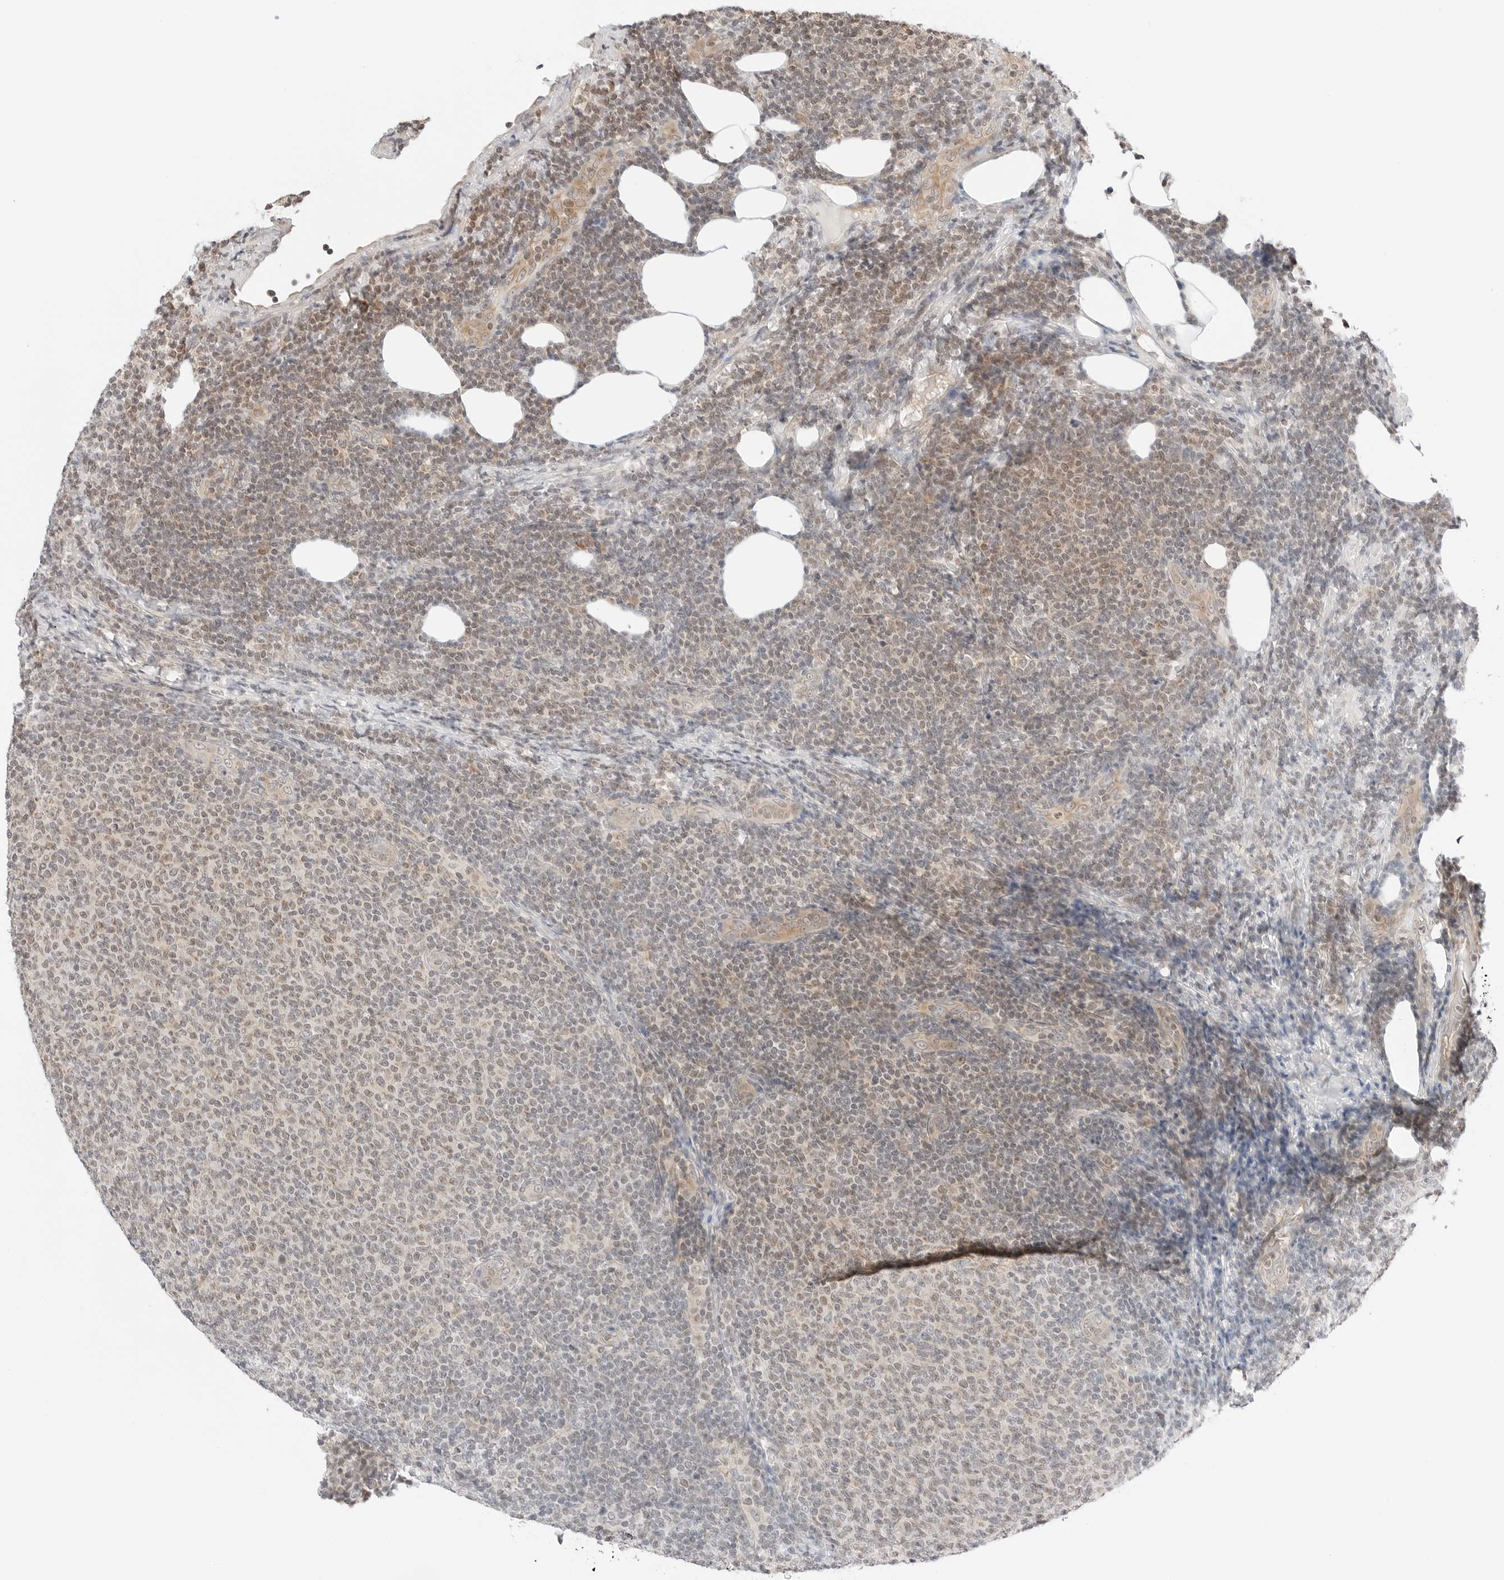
{"staining": {"intensity": "weak", "quantity": "25%-75%", "location": "cytoplasmic/membranous,nuclear"}, "tissue": "lymphoma", "cell_type": "Tumor cells", "image_type": "cancer", "snomed": [{"axis": "morphology", "description": "Malignant lymphoma, non-Hodgkin's type, Low grade"}, {"axis": "topography", "description": "Lymph node"}], "caption": "About 25%-75% of tumor cells in lymphoma show weak cytoplasmic/membranous and nuclear protein positivity as visualized by brown immunohistochemical staining.", "gene": "IQCC", "patient": {"sex": "male", "age": 66}}